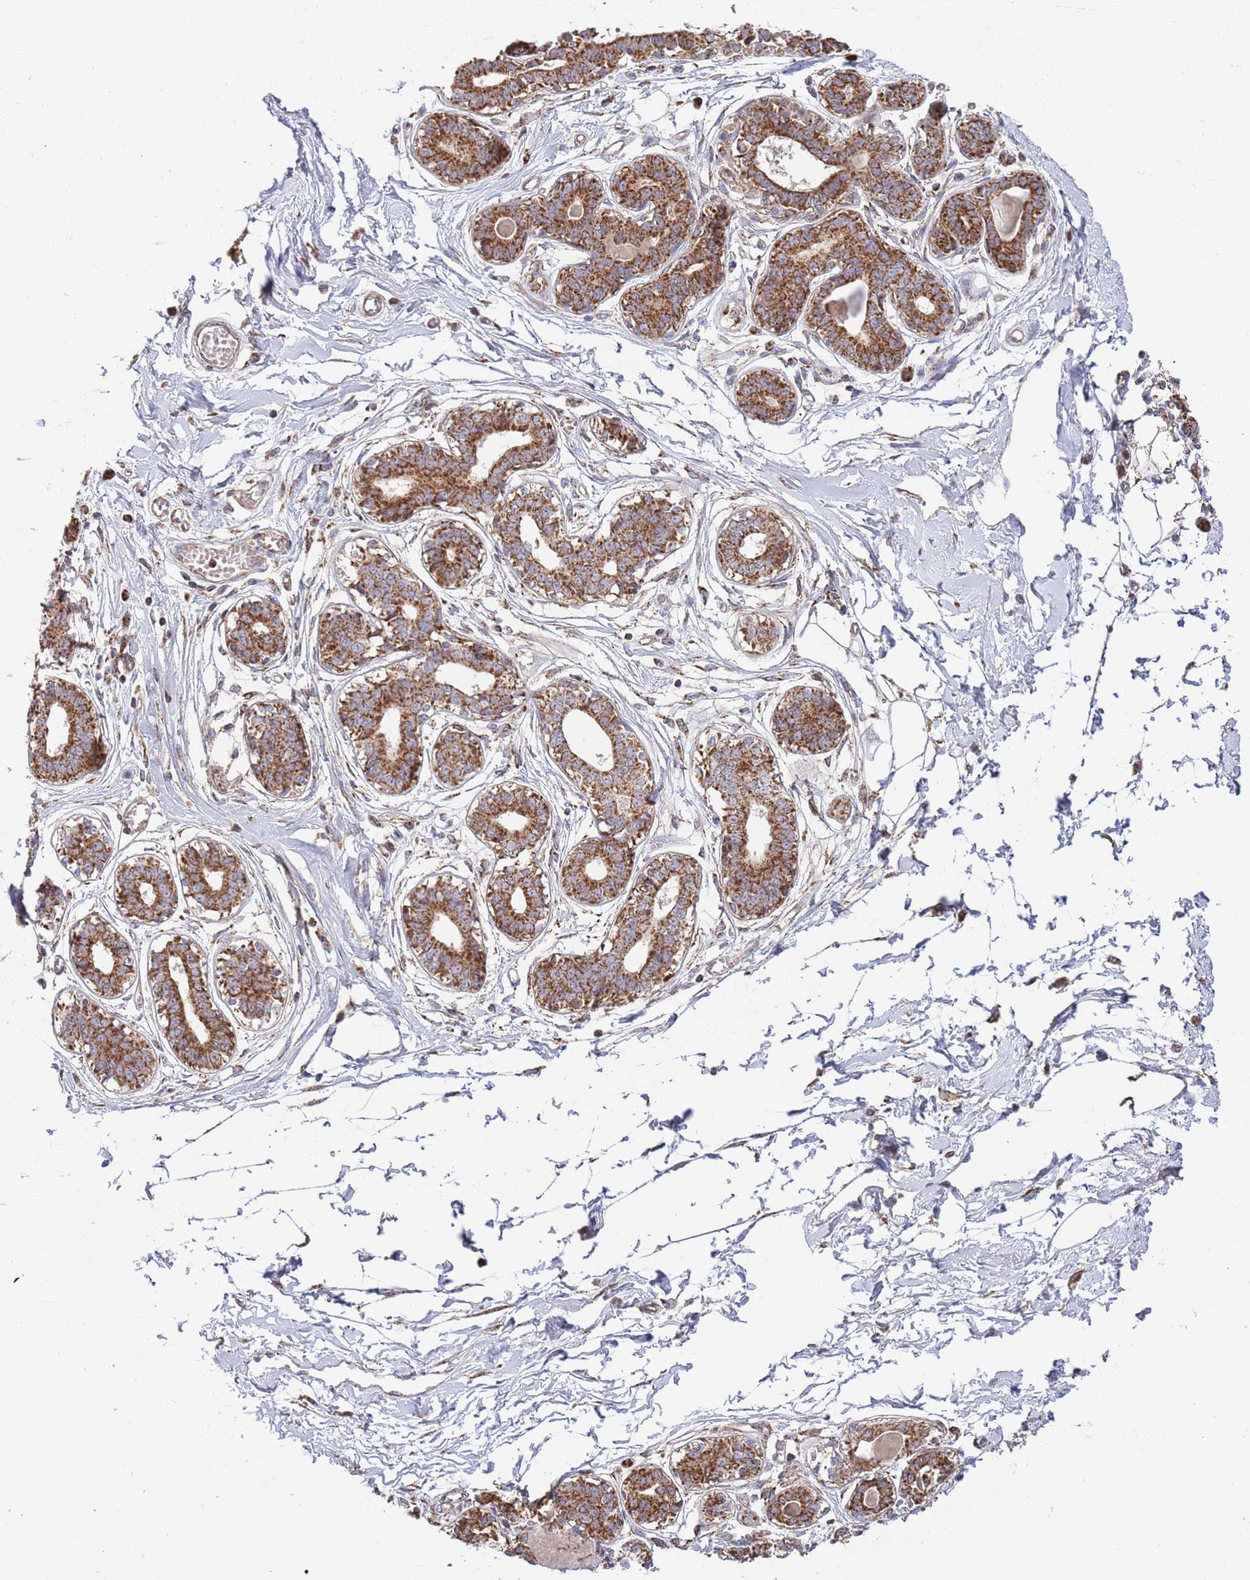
{"staining": {"intensity": "moderate", "quantity": ">75%", "location": "cytoplasmic/membranous"}, "tissue": "breast", "cell_type": "Adipocytes", "image_type": "normal", "snomed": [{"axis": "morphology", "description": "Normal tissue, NOS"}, {"axis": "topography", "description": "Breast"}], "caption": "IHC image of unremarkable breast: breast stained using immunohistochemistry (IHC) exhibits medium levels of moderate protein expression localized specifically in the cytoplasmic/membranous of adipocytes, appearing as a cytoplasmic/membranous brown color.", "gene": "ATP5PD", "patient": {"sex": "female", "age": 45}}